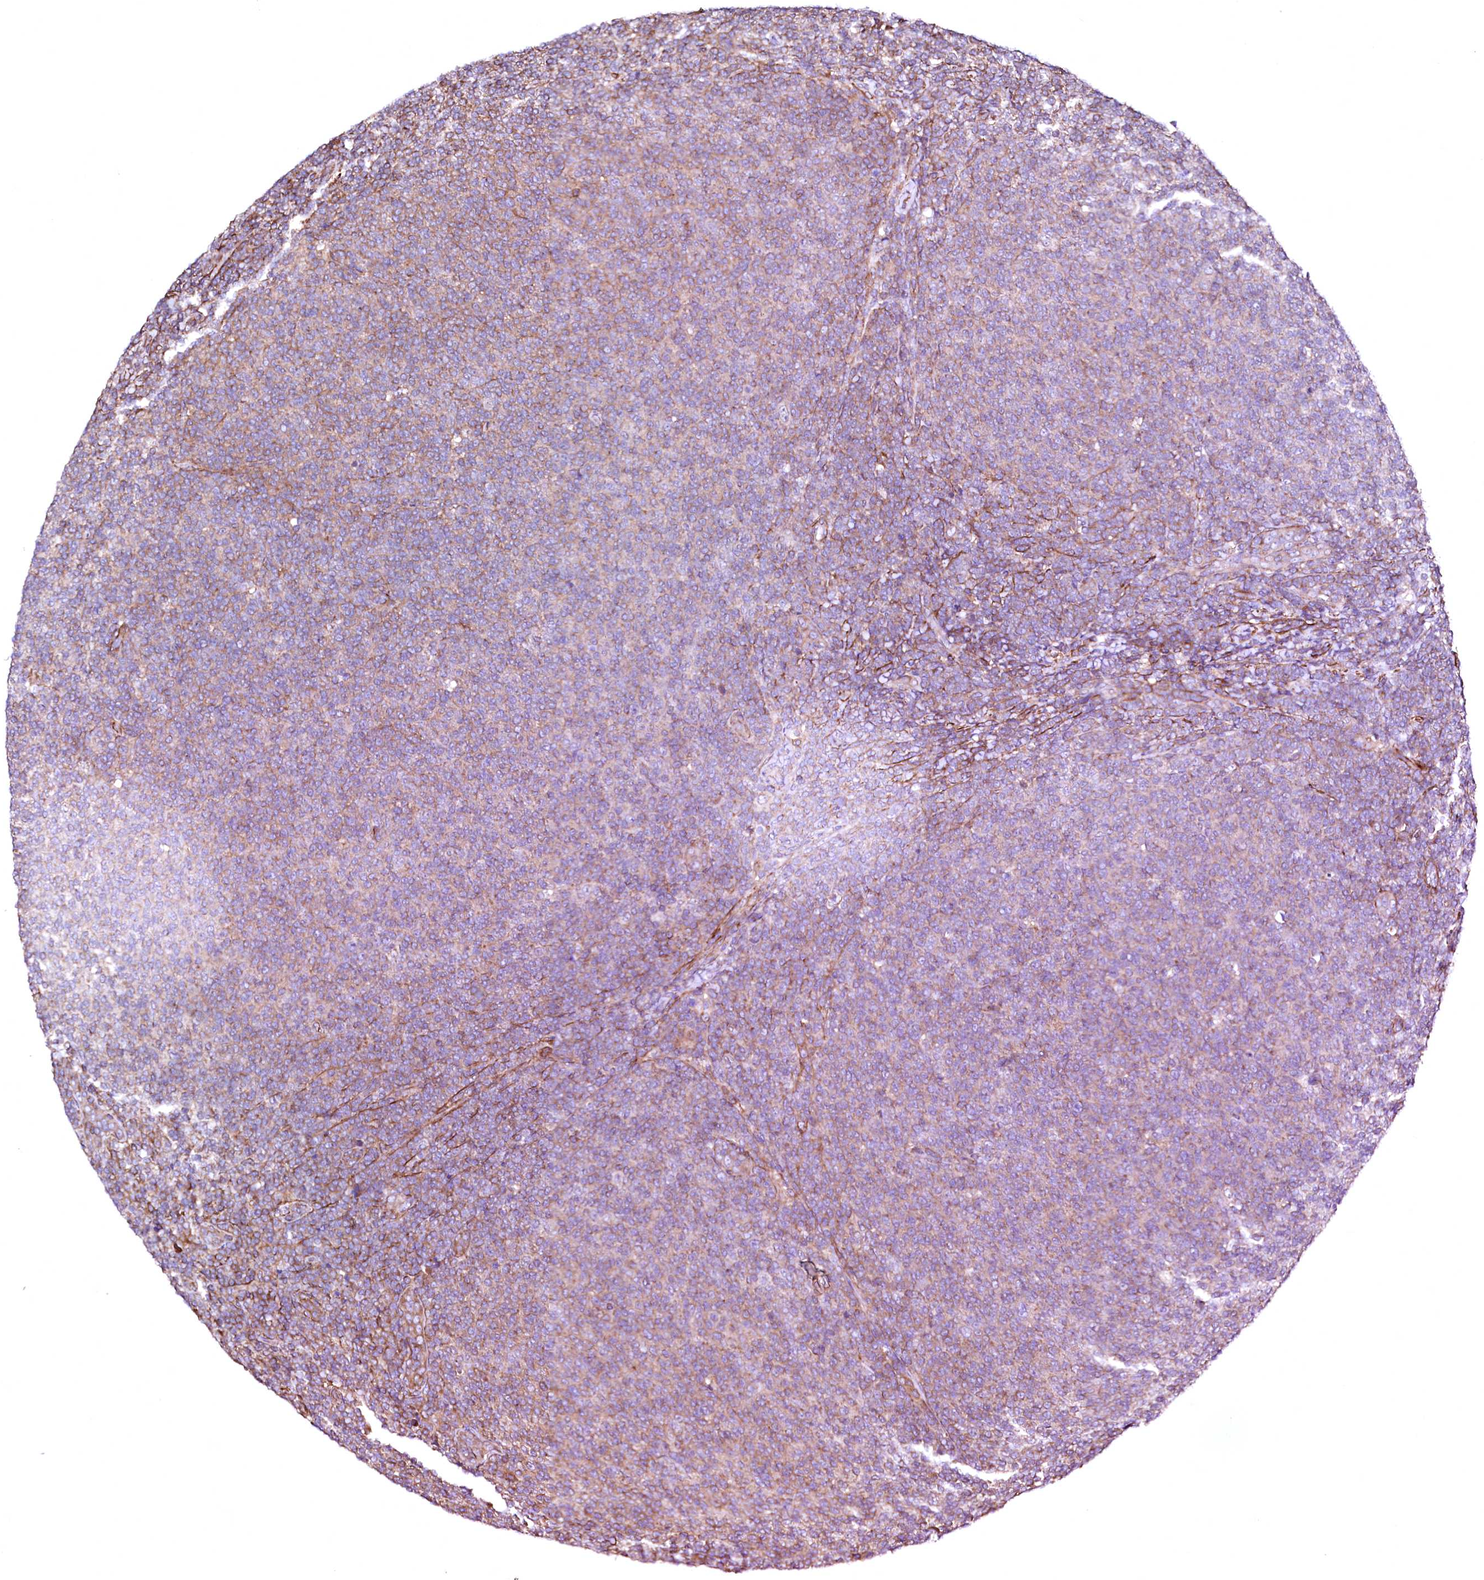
{"staining": {"intensity": "weak", "quantity": "25%-75%", "location": "cytoplasmic/membranous"}, "tissue": "lymphoma", "cell_type": "Tumor cells", "image_type": "cancer", "snomed": [{"axis": "morphology", "description": "Malignant lymphoma, non-Hodgkin's type, Low grade"}, {"axis": "topography", "description": "Lymph node"}], "caption": "Immunohistochemical staining of low-grade malignant lymphoma, non-Hodgkin's type shows low levels of weak cytoplasmic/membranous protein expression in about 25%-75% of tumor cells.", "gene": "GPR176", "patient": {"sex": "male", "age": 66}}